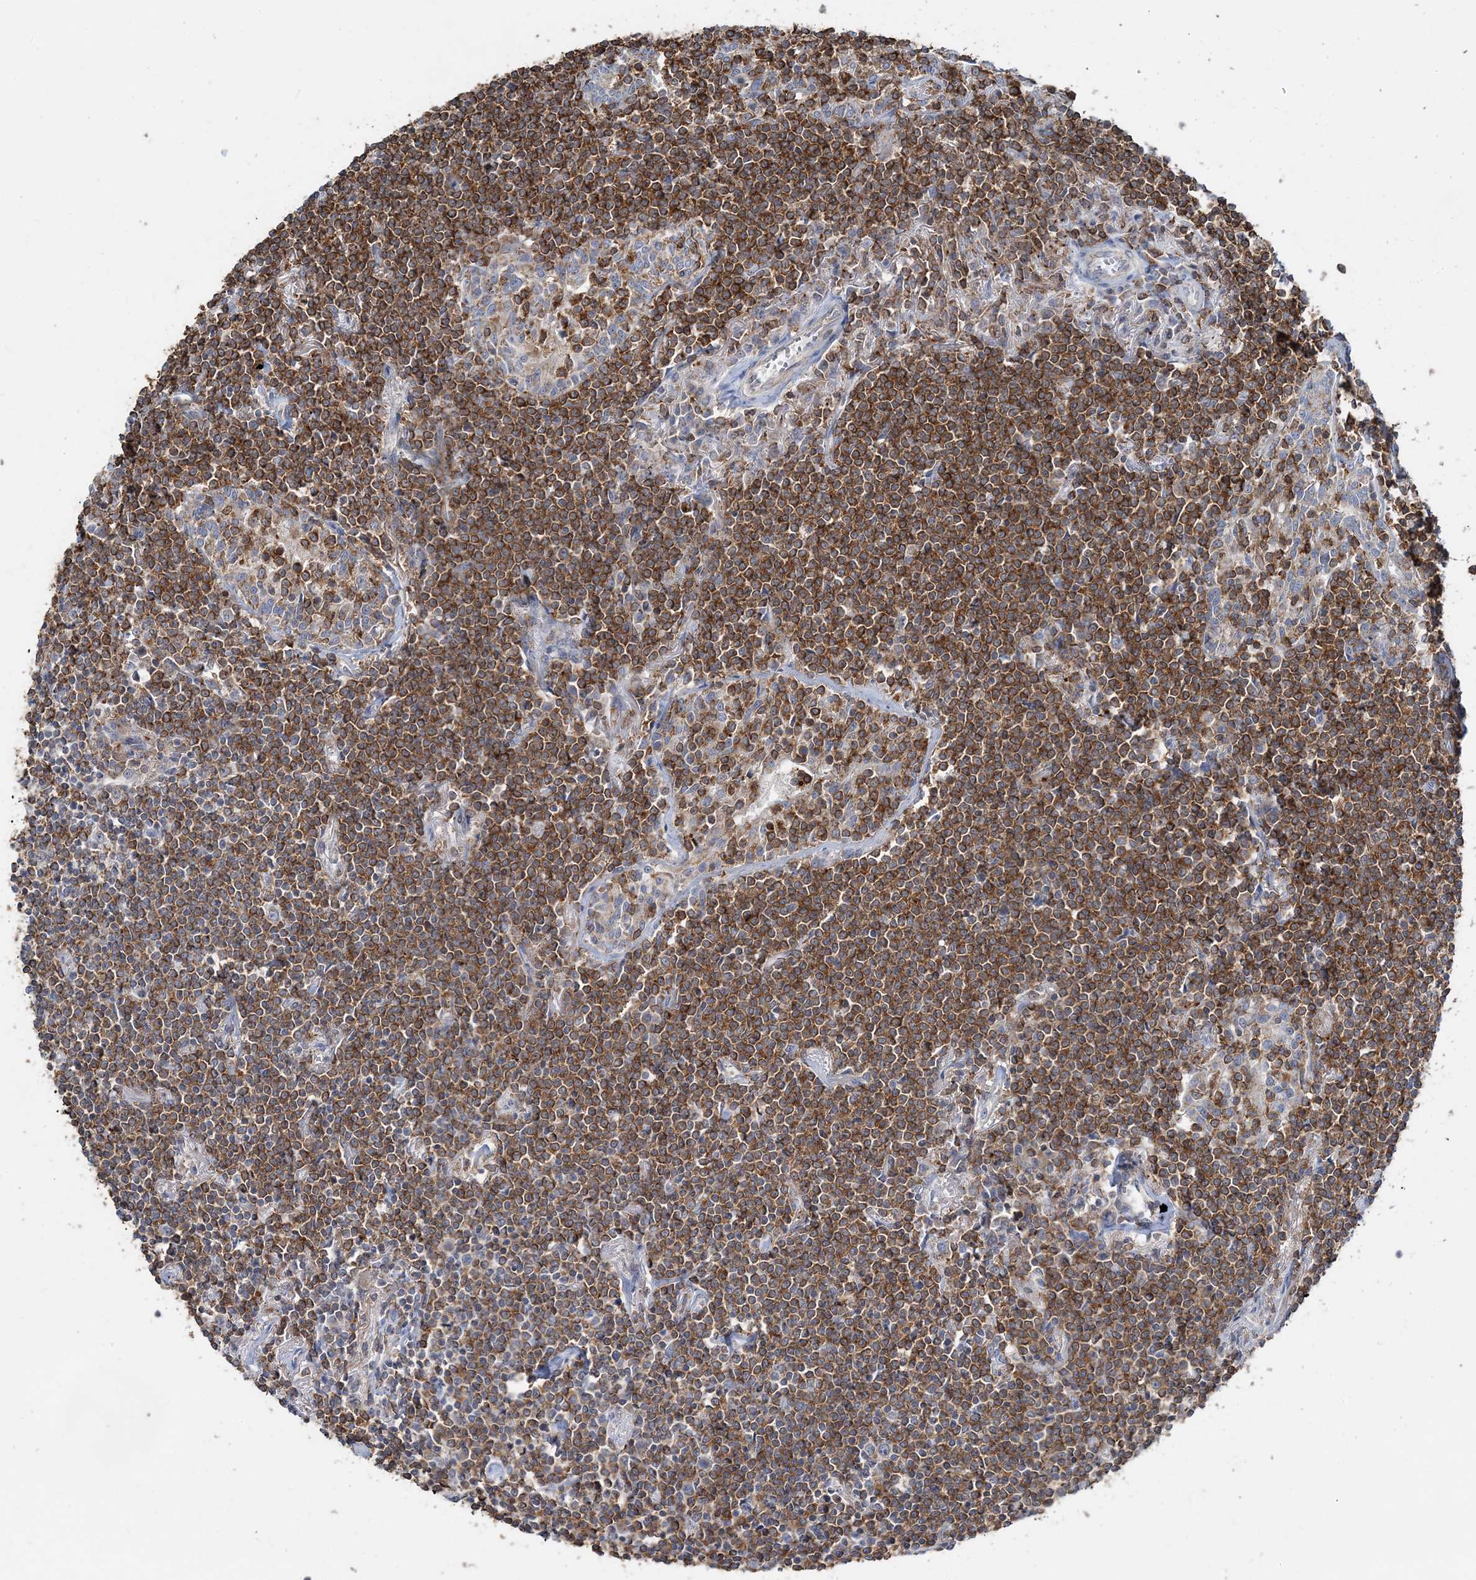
{"staining": {"intensity": "strong", "quantity": ">75%", "location": "cytoplasmic/membranous"}, "tissue": "lymphoma", "cell_type": "Tumor cells", "image_type": "cancer", "snomed": [{"axis": "morphology", "description": "Malignant lymphoma, non-Hodgkin's type, Low grade"}, {"axis": "topography", "description": "Lung"}], "caption": "A high amount of strong cytoplasmic/membranous staining is seen in approximately >75% of tumor cells in malignant lymphoma, non-Hodgkin's type (low-grade) tissue.", "gene": "TMLHE", "patient": {"sex": "female", "age": 71}}